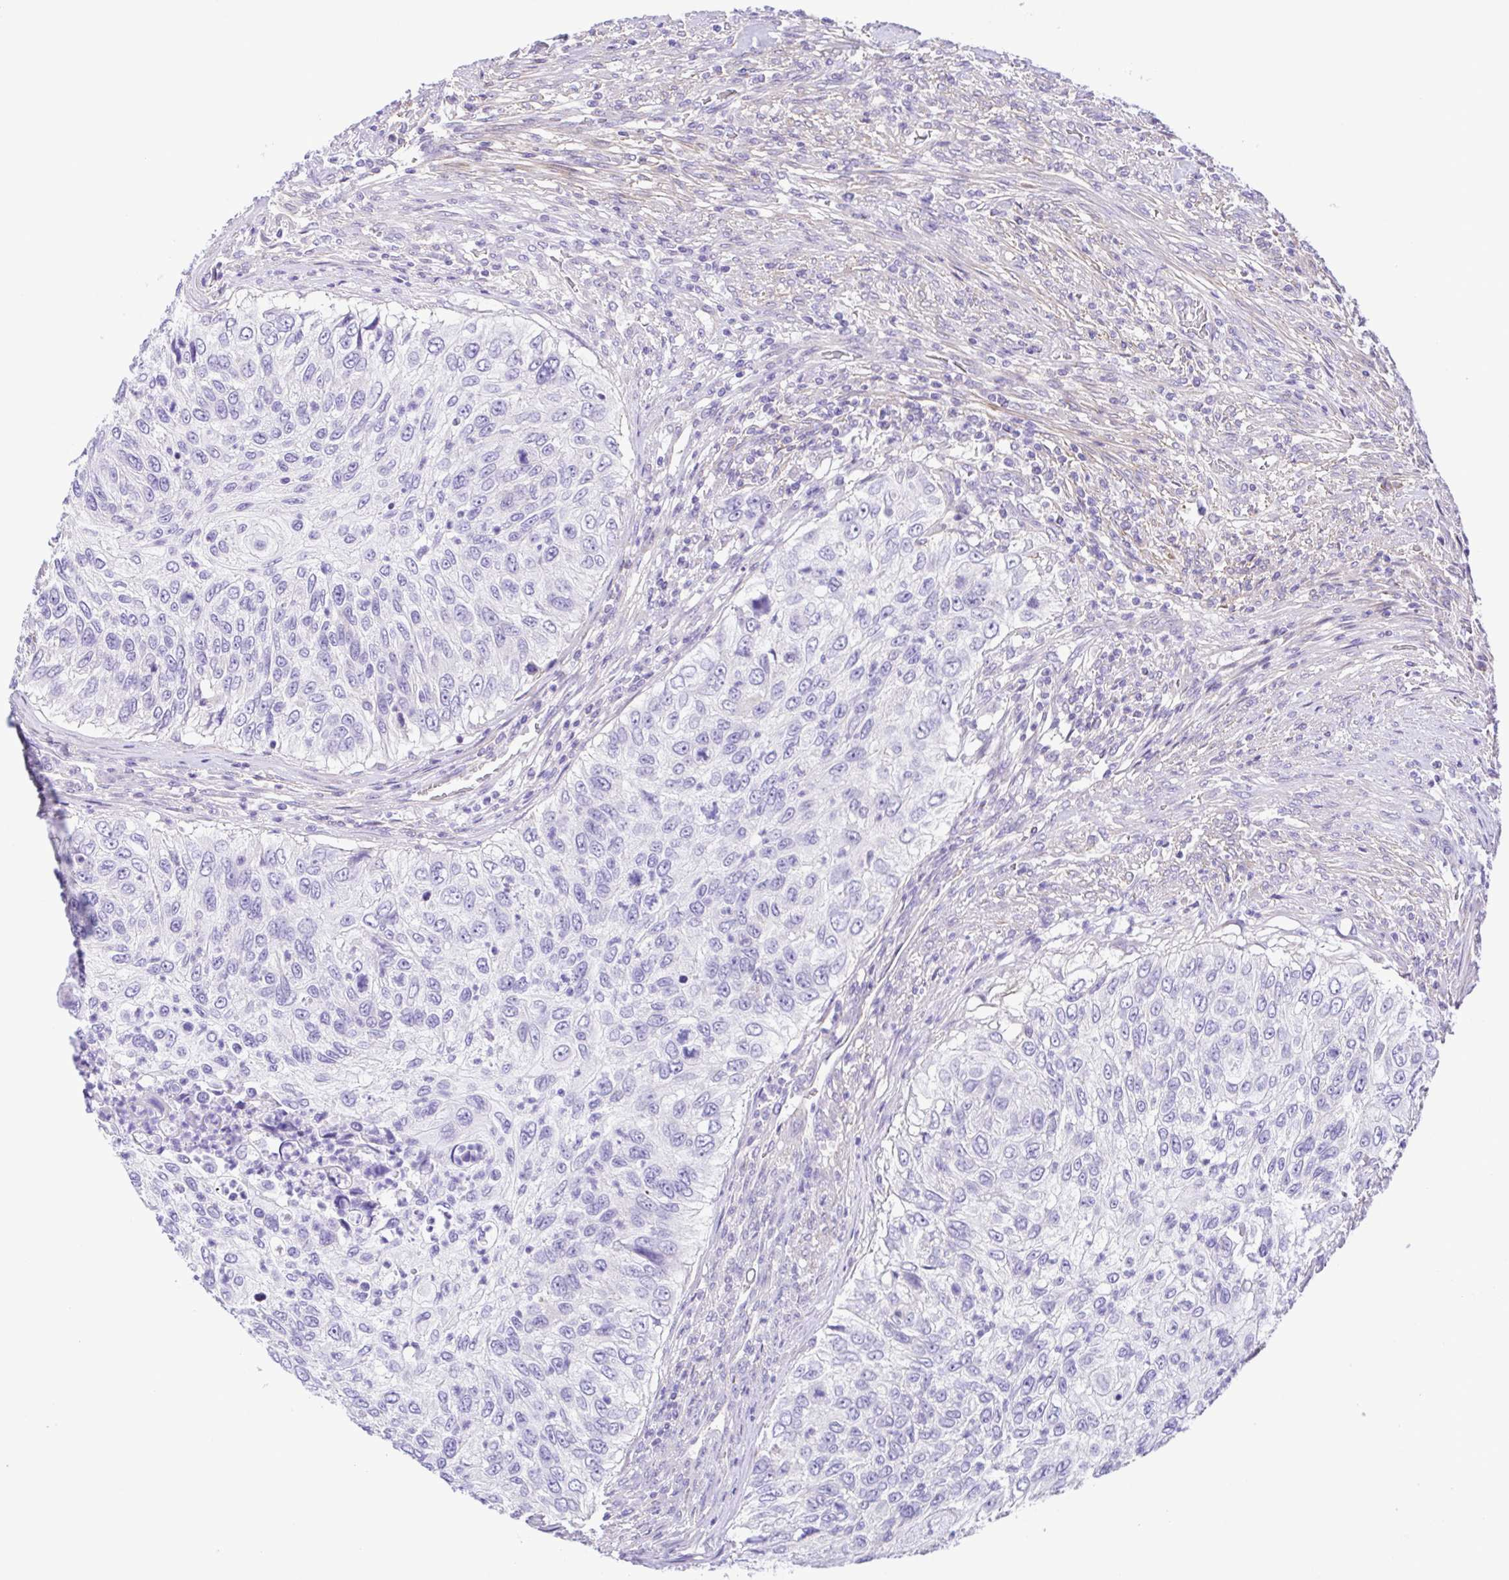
{"staining": {"intensity": "negative", "quantity": "none", "location": "none"}, "tissue": "urothelial cancer", "cell_type": "Tumor cells", "image_type": "cancer", "snomed": [{"axis": "morphology", "description": "Urothelial carcinoma, High grade"}, {"axis": "topography", "description": "Urinary bladder"}], "caption": "Immunohistochemistry histopathology image of urothelial cancer stained for a protein (brown), which shows no expression in tumor cells.", "gene": "ISM2", "patient": {"sex": "female", "age": 60}}